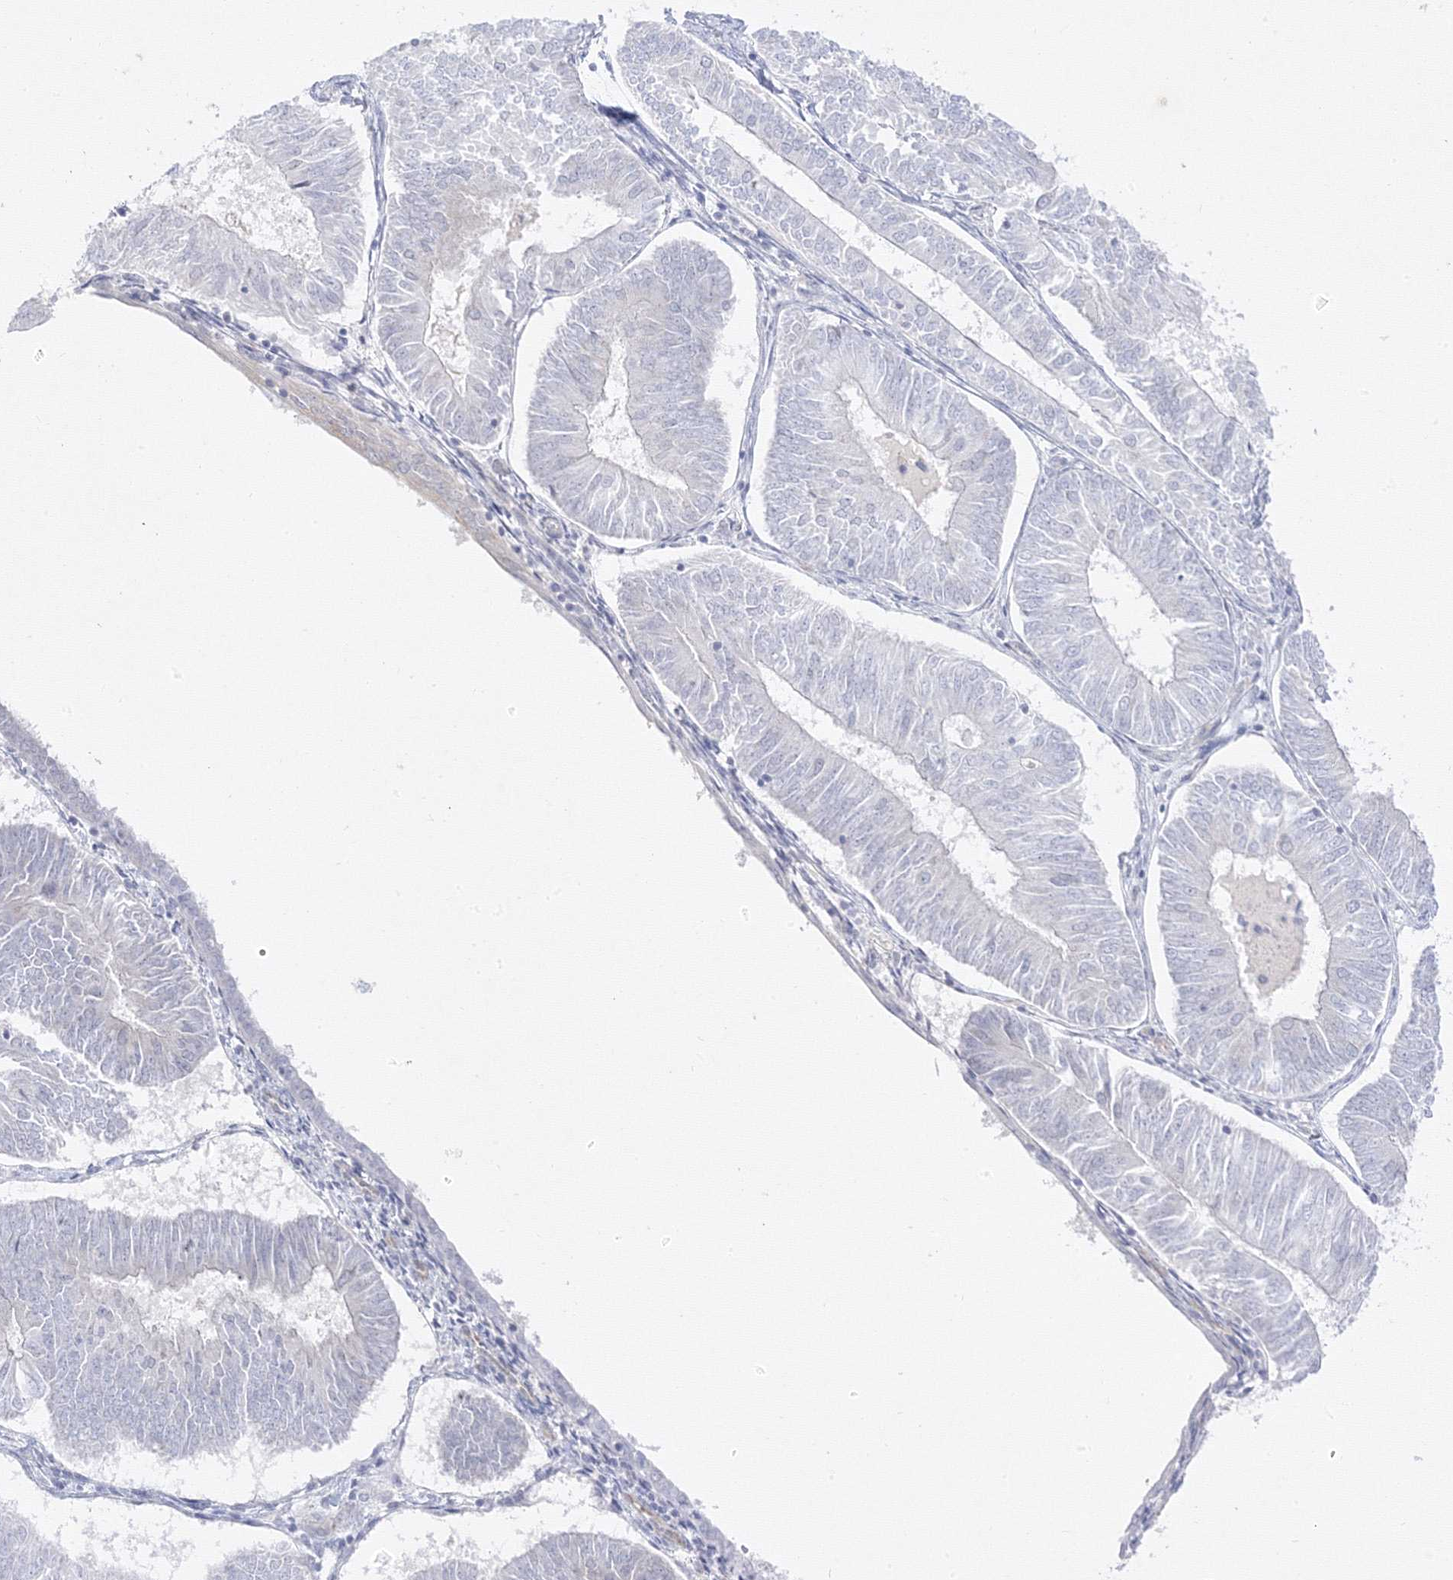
{"staining": {"intensity": "negative", "quantity": "none", "location": "none"}, "tissue": "endometrial cancer", "cell_type": "Tumor cells", "image_type": "cancer", "snomed": [{"axis": "morphology", "description": "Adenocarcinoma, NOS"}, {"axis": "topography", "description": "Endometrium"}], "caption": "Tumor cells show no significant protein positivity in adenocarcinoma (endometrial).", "gene": "C2CD2", "patient": {"sex": "female", "age": 58}}